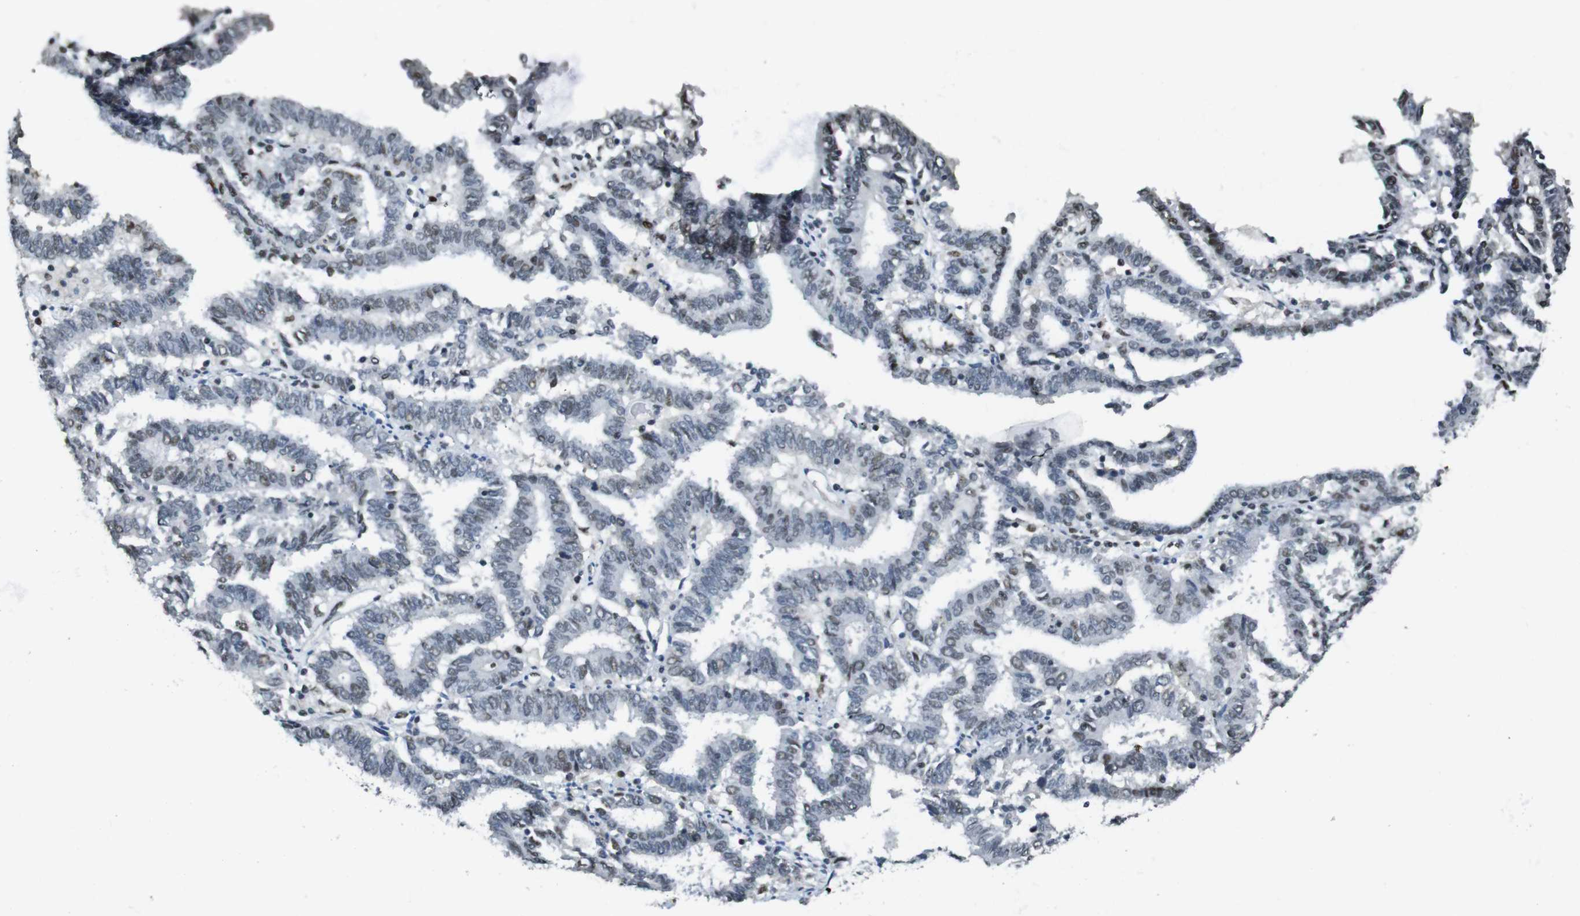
{"staining": {"intensity": "moderate", "quantity": "<25%", "location": "nuclear"}, "tissue": "endometrial cancer", "cell_type": "Tumor cells", "image_type": "cancer", "snomed": [{"axis": "morphology", "description": "Adenocarcinoma, NOS"}, {"axis": "topography", "description": "Uterus"}], "caption": "There is low levels of moderate nuclear positivity in tumor cells of endometrial cancer, as demonstrated by immunohistochemical staining (brown color).", "gene": "CSNK2B", "patient": {"sex": "female", "age": 83}}